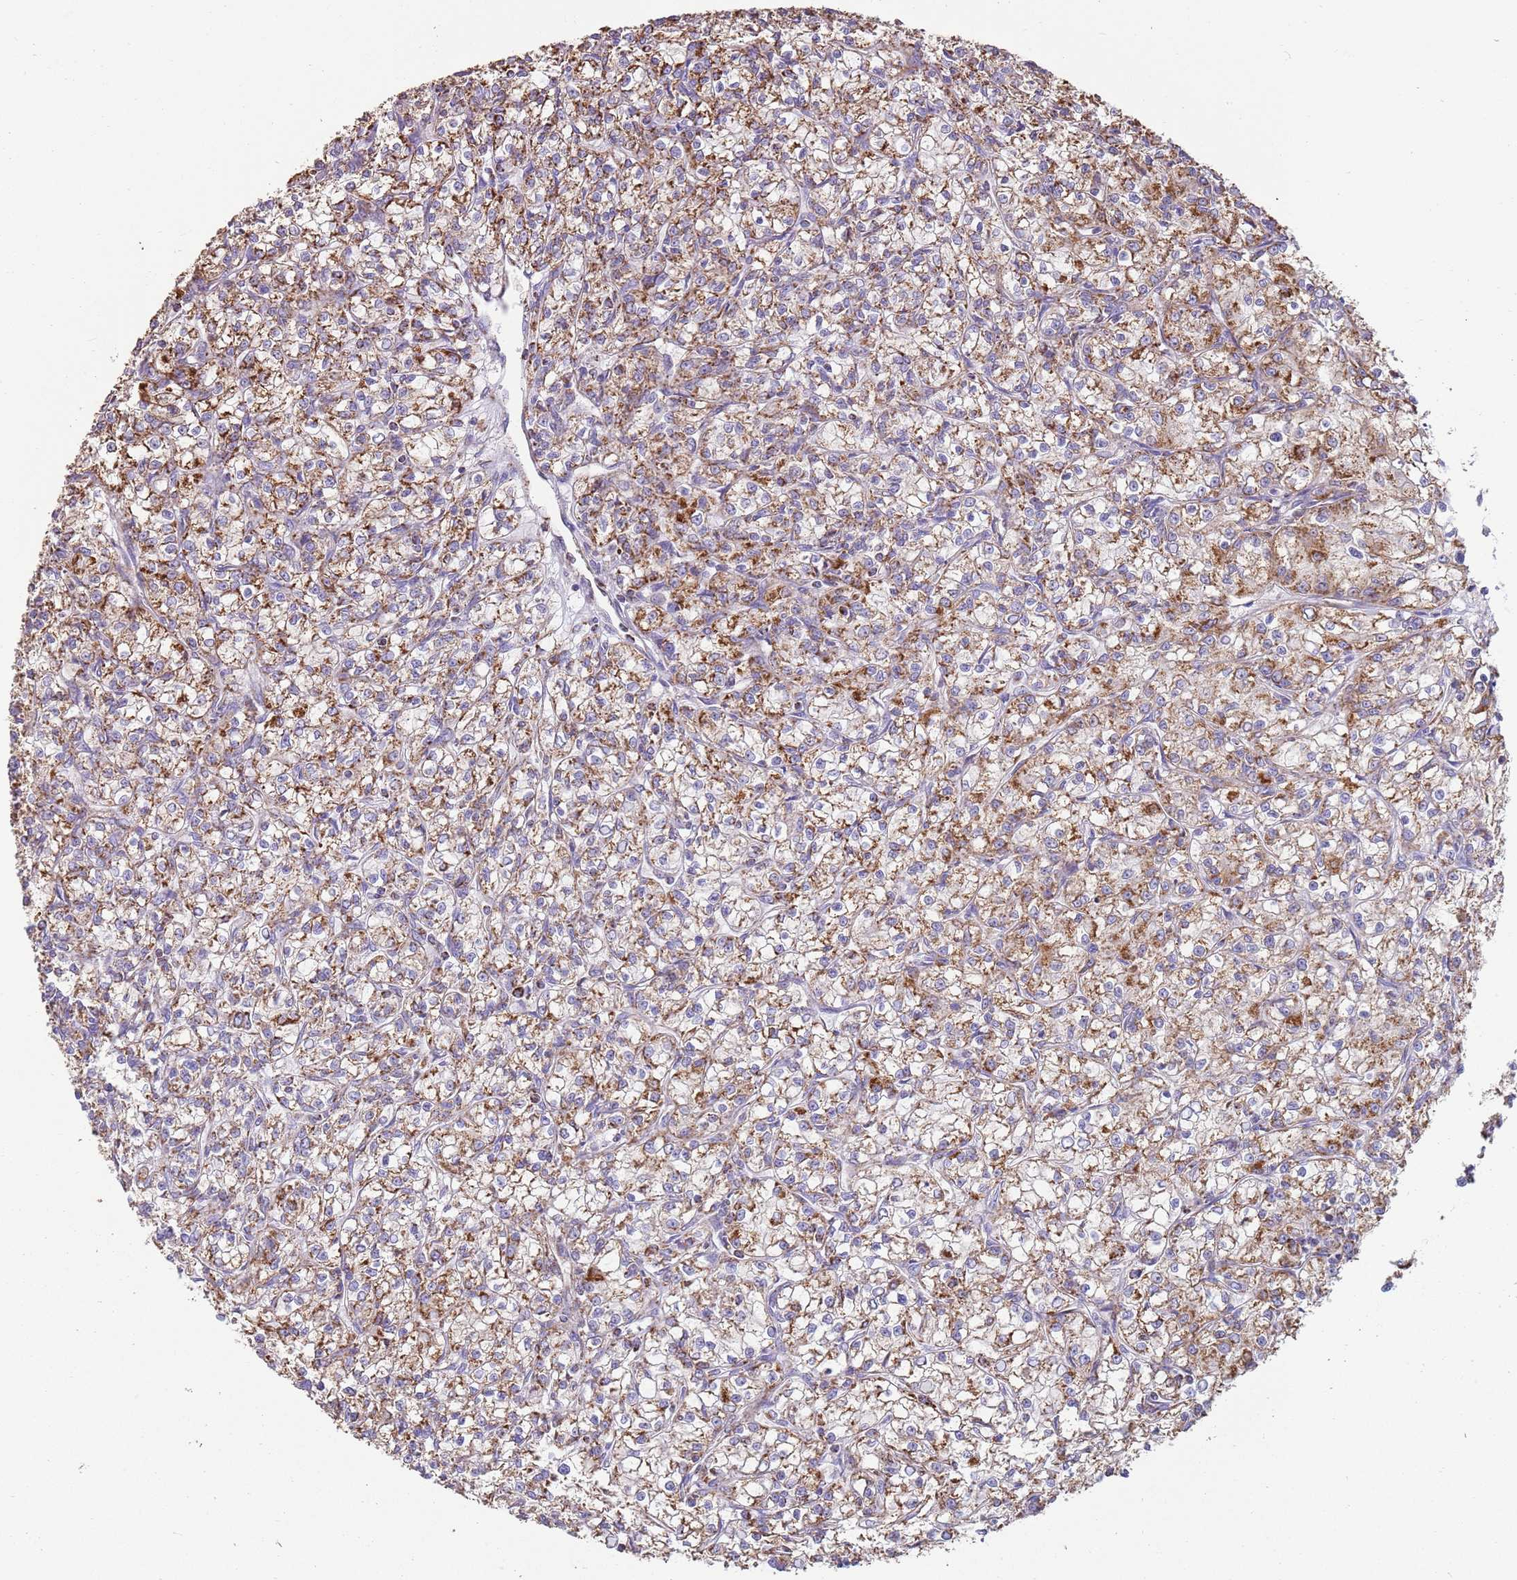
{"staining": {"intensity": "moderate", "quantity": ">75%", "location": "cytoplasmic/membranous"}, "tissue": "renal cancer", "cell_type": "Tumor cells", "image_type": "cancer", "snomed": [{"axis": "morphology", "description": "Adenocarcinoma, NOS"}, {"axis": "topography", "description": "Kidney"}], "caption": "A photomicrograph of renal adenocarcinoma stained for a protein shows moderate cytoplasmic/membranous brown staining in tumor cells.", "gene": "TTLL1", "patient": {"sex": "female", "age": 59}}